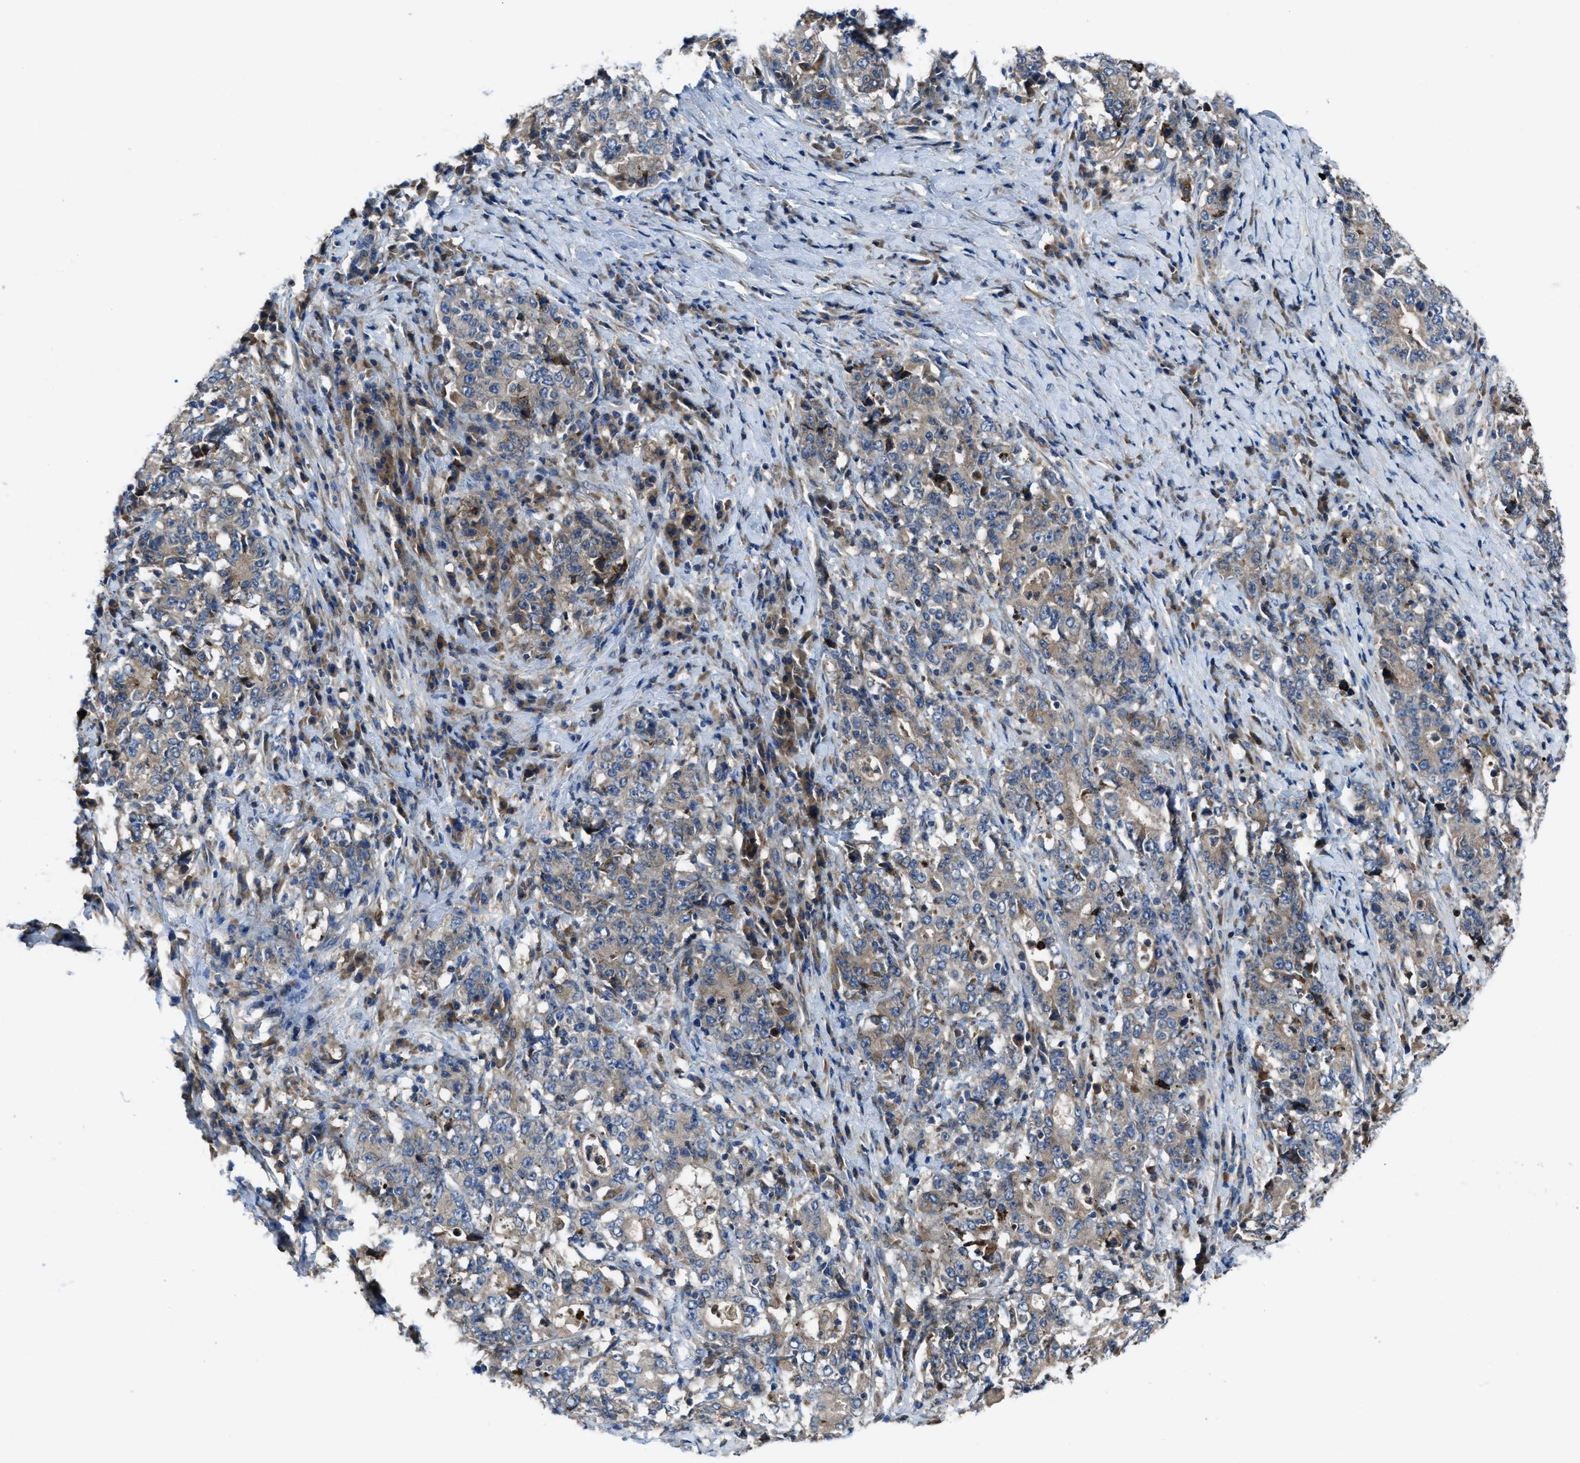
{"staining": {"intensity": "weak", "quantity": ">75%", "location": "cytoplasmic/membranous"}, "tissue": "stomach cancer", "cell_type": "Tumor cells", "image_type": "cancer", "snomed": [{"axis": "morphology", "description": "Normal tissue, NOS"}, {"axis": "morphology", "description": "Adenocarcinoma, NOS"}, {"axis": "topography", "description": "Stomach, upper"}, {"axis": "topography", "description": "Stomach"}], "caption": "Protein expression analysis of human adenocarcinoma (stomach) reveals weak cytoplasmic/membranous expression in approximately >75% of tumor cells.", "gene": "MAP3K20", "patient": {"sex": "male", "age": 59}}